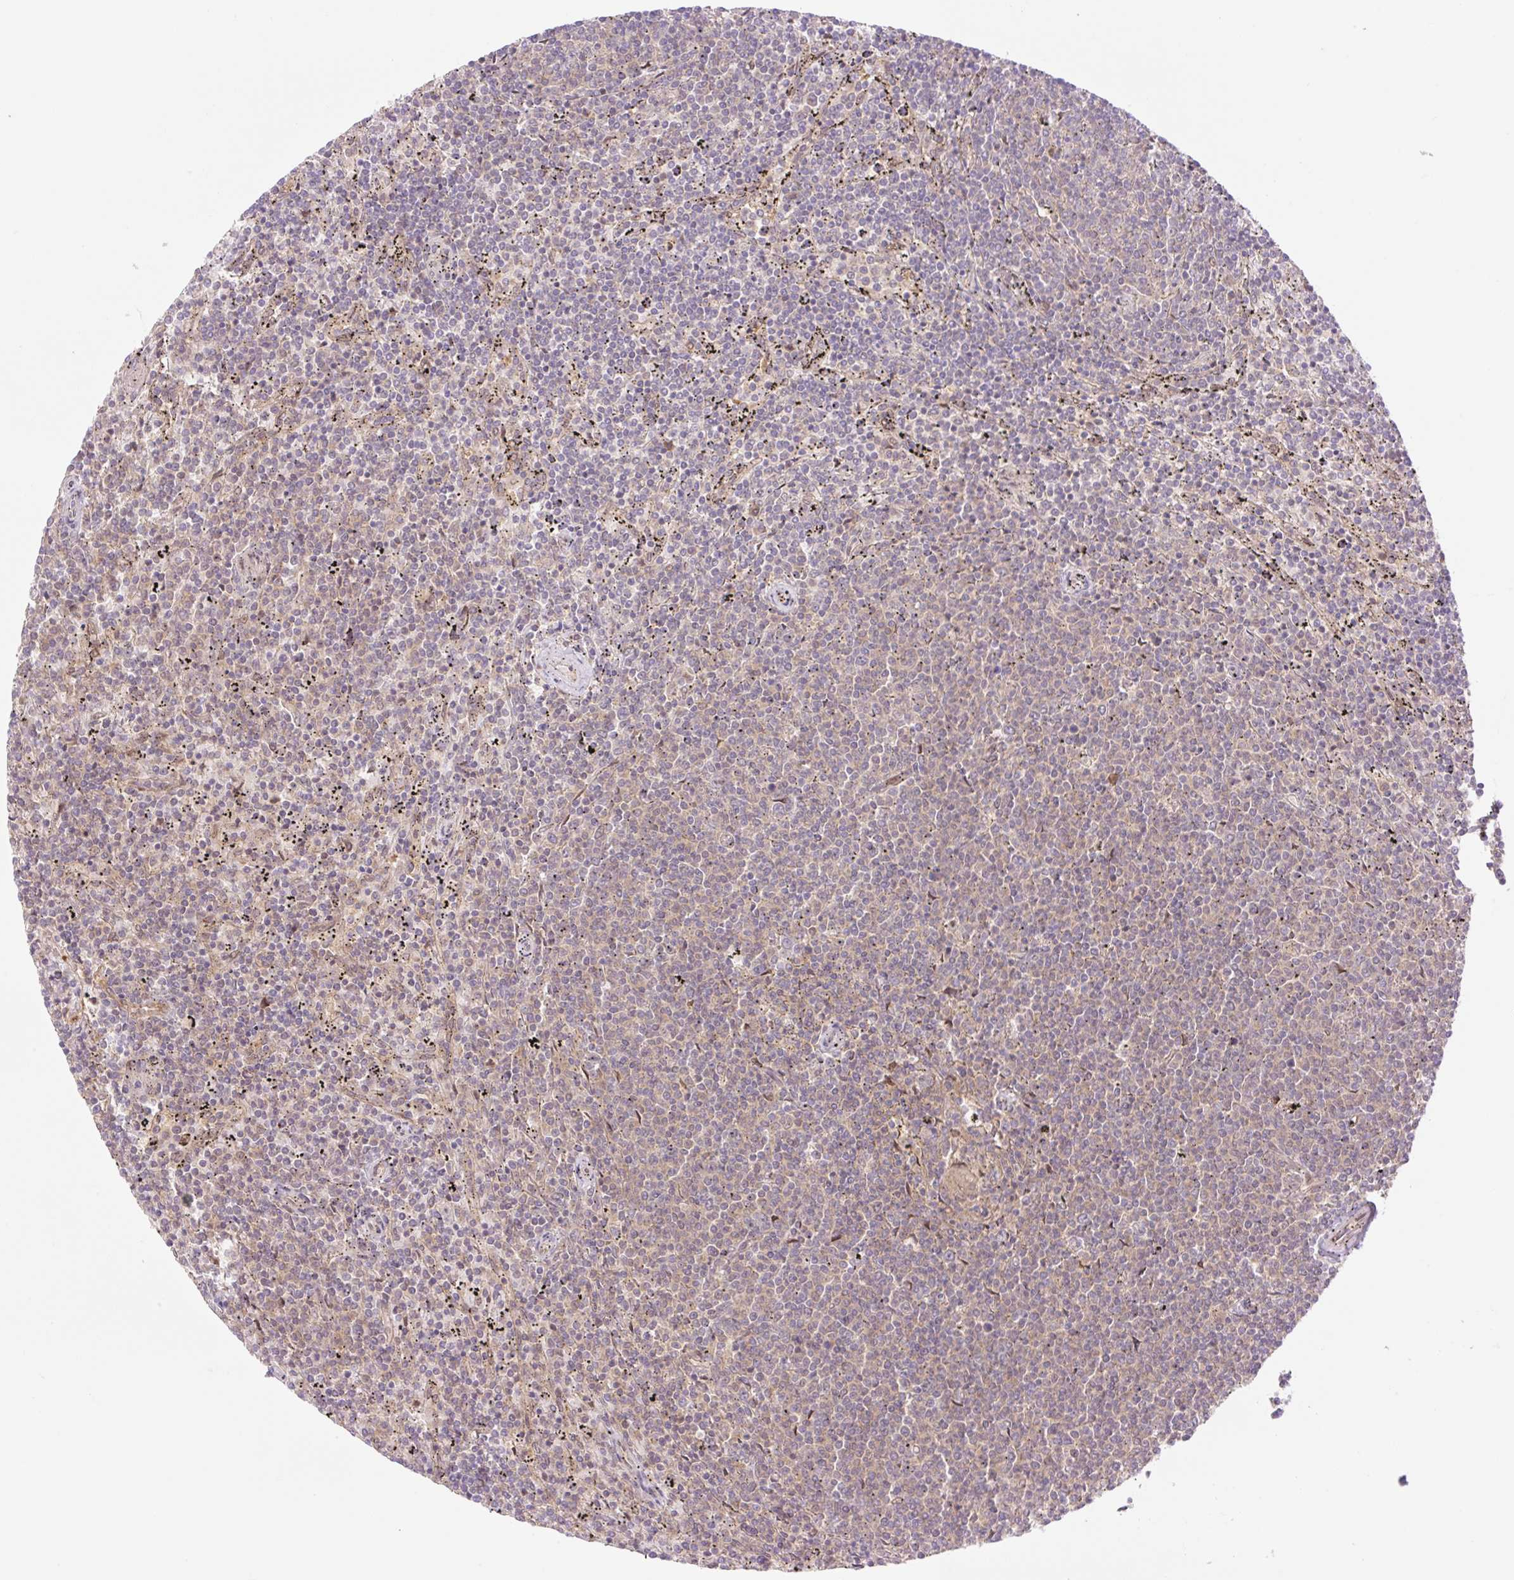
{"staining": {"intensity": "weak", "quantity": "25%-75%", "location": "cytoplasmic/membranous"}, "tissue": "lymphoma", "cell_type": "Tumor cells", "image_type": "cancer", "snomed": [{"axis": "morphology", "description": "Malignant lymphoma, non-Hodgkin's type, Low grade"}, {"axis": "topography", "description": "Spleen"}], "caption": "Lymphoma stained for a protein reveals weak cytoplasmic/membranous positivity in tumor cells.", "gene": "VPS25", "patient": {"sex": "female", "age": 50}}